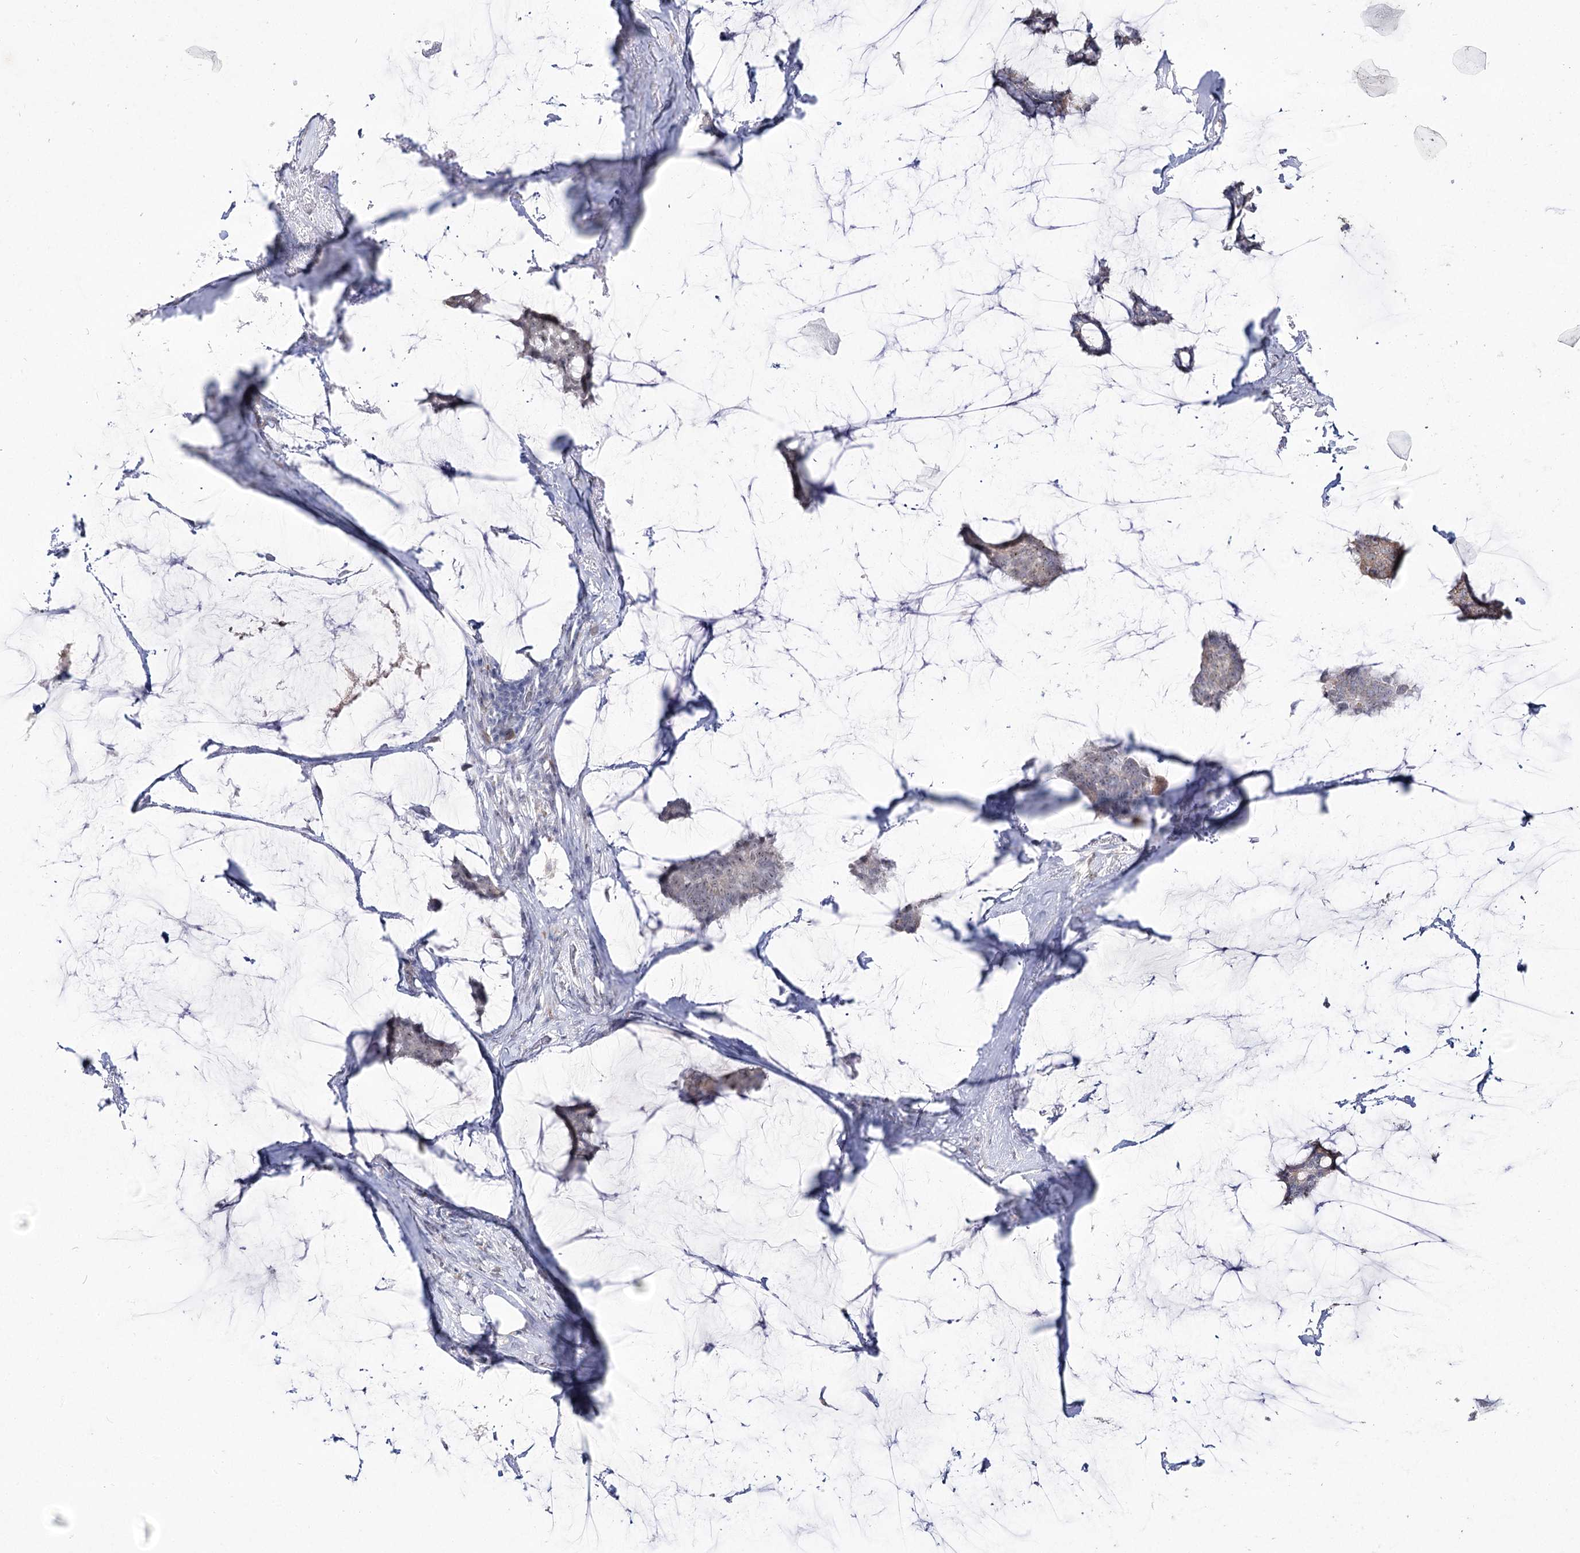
{"staining": {"intensity": "negative", "quantity": "none", "location": "none"}, "tissue": "breast cancer", "cell_type": "Tumor cells", "image_type": "cancer", "snomed": [{"axis": "morphology", "description": "Duct carcinoma"}, {"axis": "topography", "description": "Breast"}], "caption": "DAB immunohistochemical staining of breast cancer displays no significant staining in tumor cells.", "gene": "DDX50", "patient": {"sex": "female", "age": 93}}